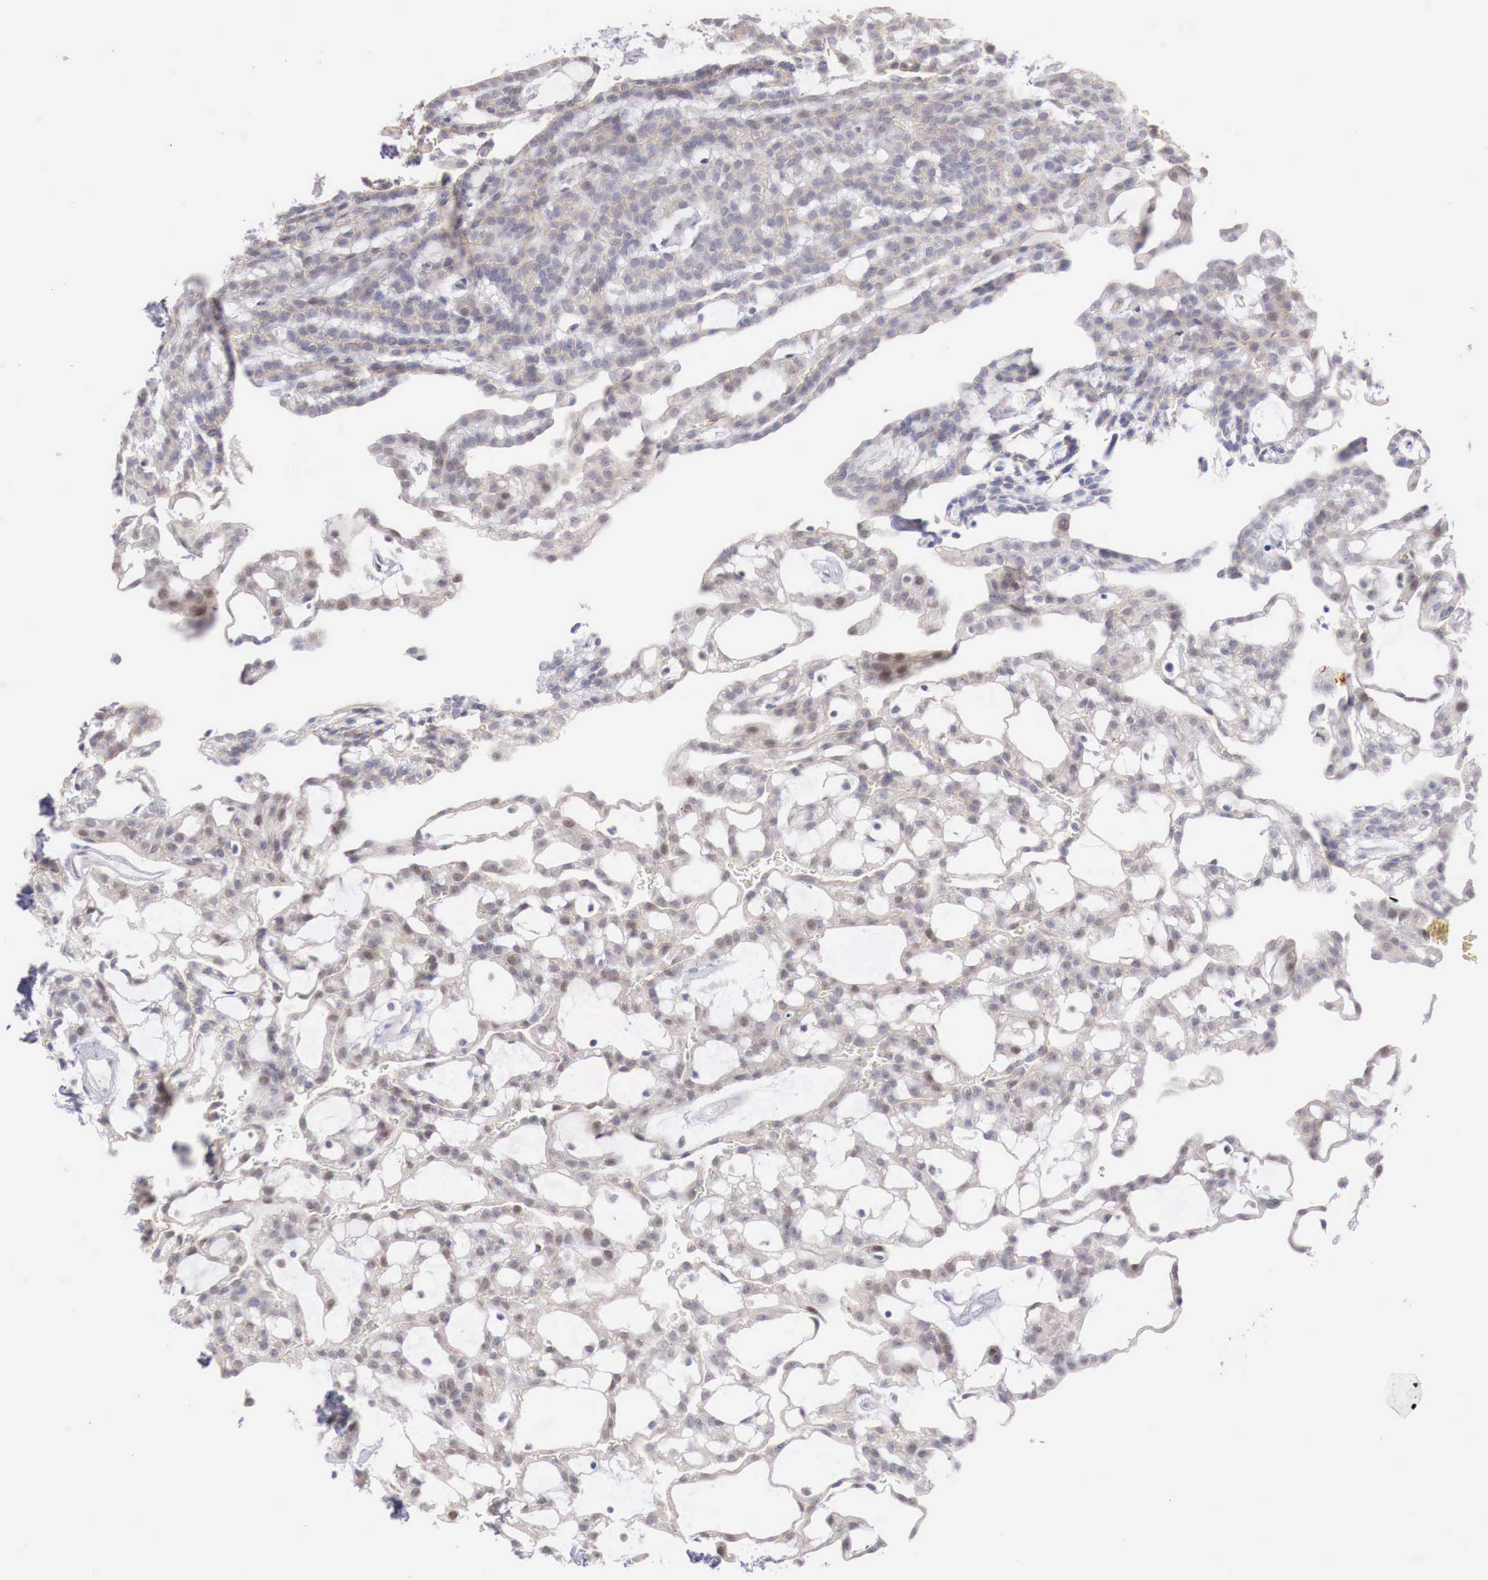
{"staining": {"intensity": "negative", "quantity": "none", "location": "none"}, "tissue": "renal cancer", "cell_type": "Tumor cells", "image_type": "cancer", "snomed": [{"axis": "morphology", "description": "Adenocarcinoma, NOS"}, {"axis": "topography", "description": "Kidney"}], "caption": "A high-resolution histopathology image shows immunohistochemistry staining of renal cancer (adenocarcinoma), which reveals no significant positivity in tumor cells.", "gene": "TRIM13", "patient": {"sex": "male", "age": 63}}